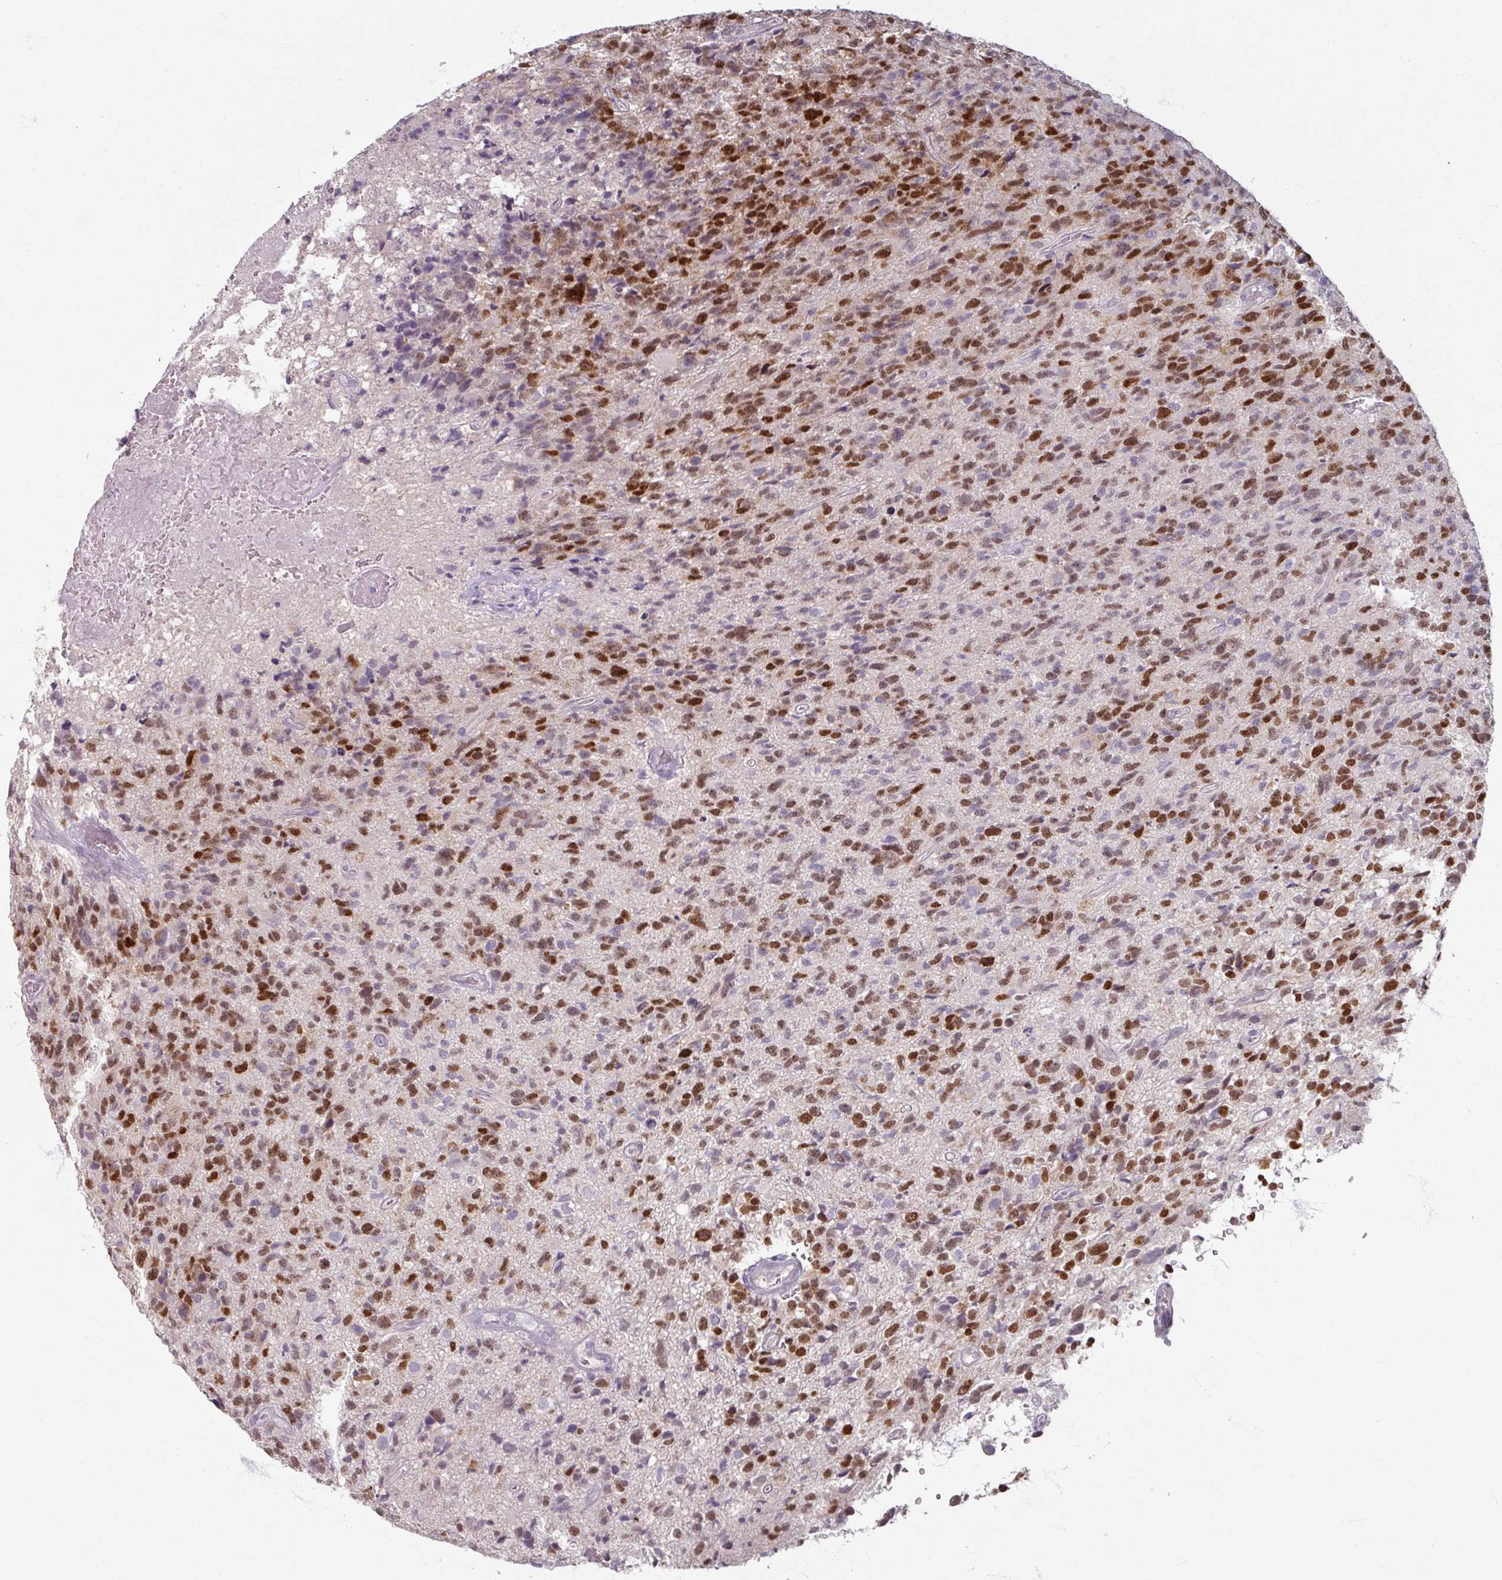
{"staining": {"intensity": "strong", "quantity": "25%-75%", "location": "nuclear"}, "tissue": "glioma", "cell_type": "Tumor cells", "image_type": "cancer", "snomed": [{"axis": "morphology", "description": "Glioma, malignant, High grade"}, {"axis": "topography", "description": "Brain"}], "caption": "Glioma stained for a protein (brown) displays strong nuclear positive positivity in about 25%-75% of tumor cells.", "gene": "SOX11", "patient": {"sex": "male", "age": 76}}